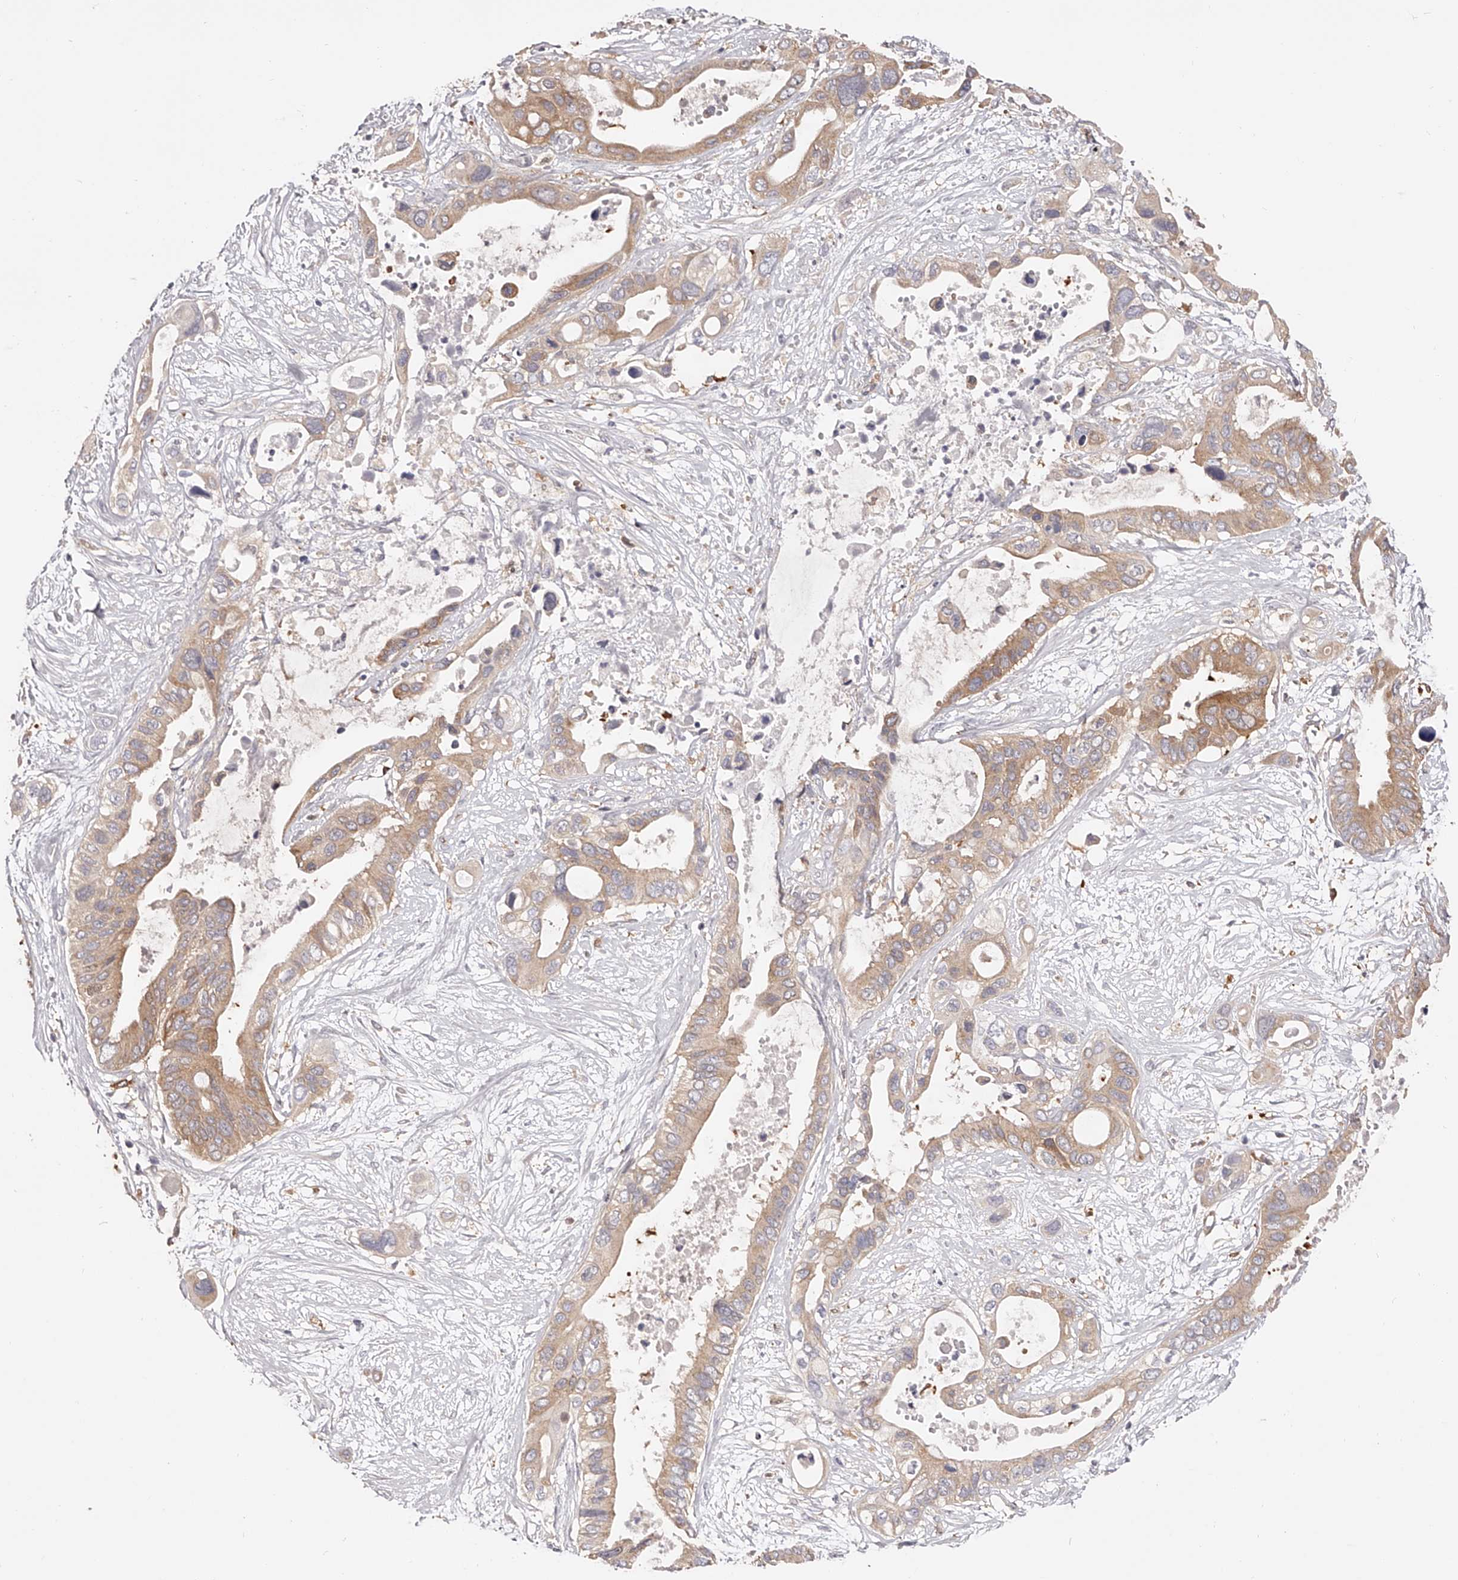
{"staining": {"intensity": "moderate", "quantity": ">75%", "location": "cytoplasmic/membranous"}, "tissue": "pancreatic cancer", "cell_type": "Tumor cells", "image_type": "cancer", "snomed": [{"axis": "morphology", "description": "Adenocarcinoma, NOS"}, {"axis": "topography", "description": "Pancreas"}], "caption": "Immunohistochemical staining of human pancreatic cancer (adenocarcinoma) displays moderate cytoplasmic/membranous protein staining in approximately >75% of tumor cells. The staining is performed using DAB (3,3'-diaminobenzidine) brown chromogen to label protein expression. The nuclei are counter-stained blue using hematoxylin.", "gene": "LAP3", "patient": {"sex": "male", "age": 66}}